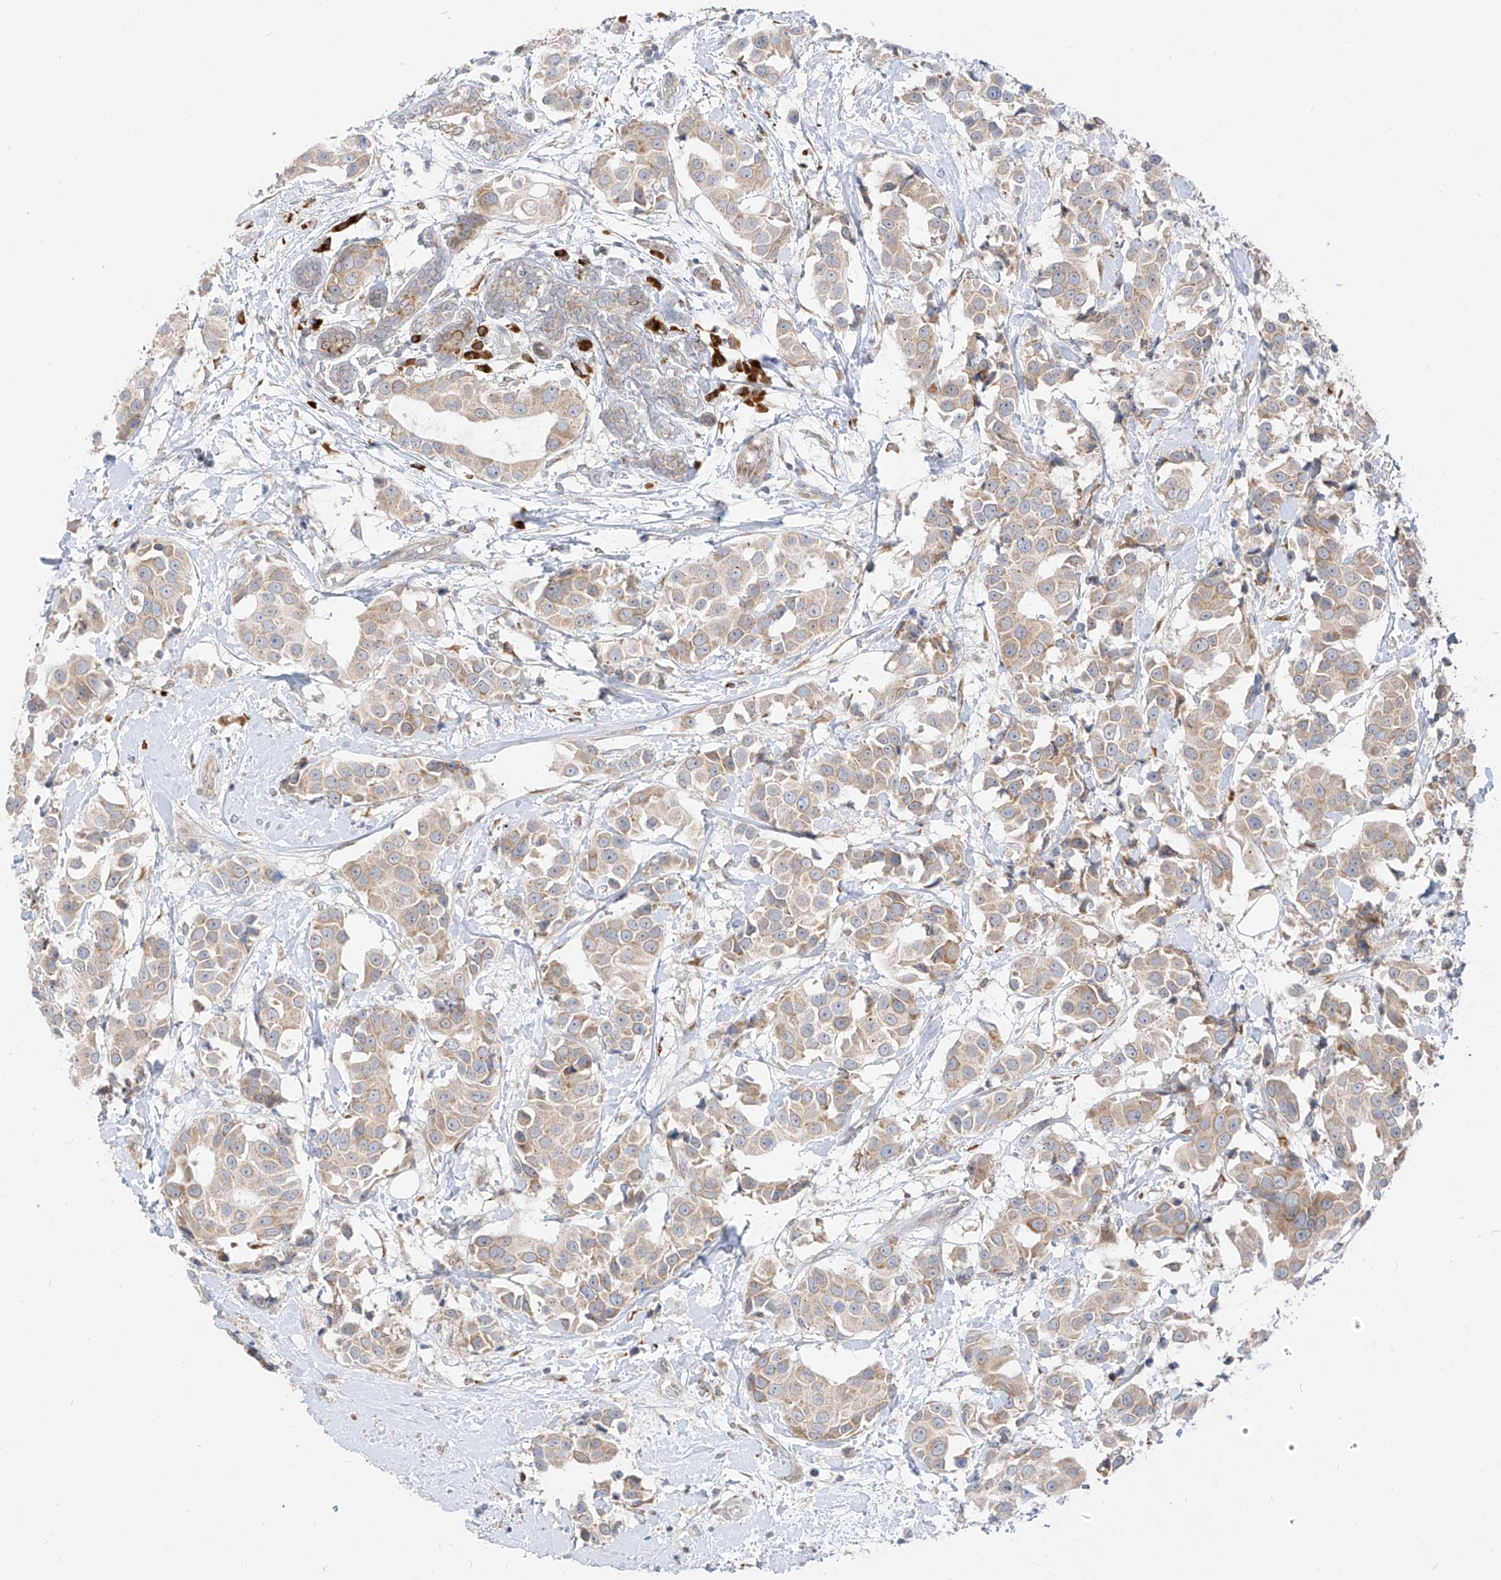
{"staining": {"intensity": "weak", "quantity": ">75%", "location": "cytoplasmic/membranous"}, "tissue": "breast cancer", "cell_type": "Tumor cells", "image_type": "cancer", "snomed": [{"axis": "morphology", "description": "Normal tissue, NOS"}, {"axis": "morphology", "description": "Duct carcinoma"}, {"axis": "topography", "description": "Breast"}], "caption": "Intraductal carcinoma (breast) stained for a protein reveals weak cytoplasmic/membranous positivity in tumor cells.", "gene": "STT3A", "patient": {"sex": "female", "age": 39}}